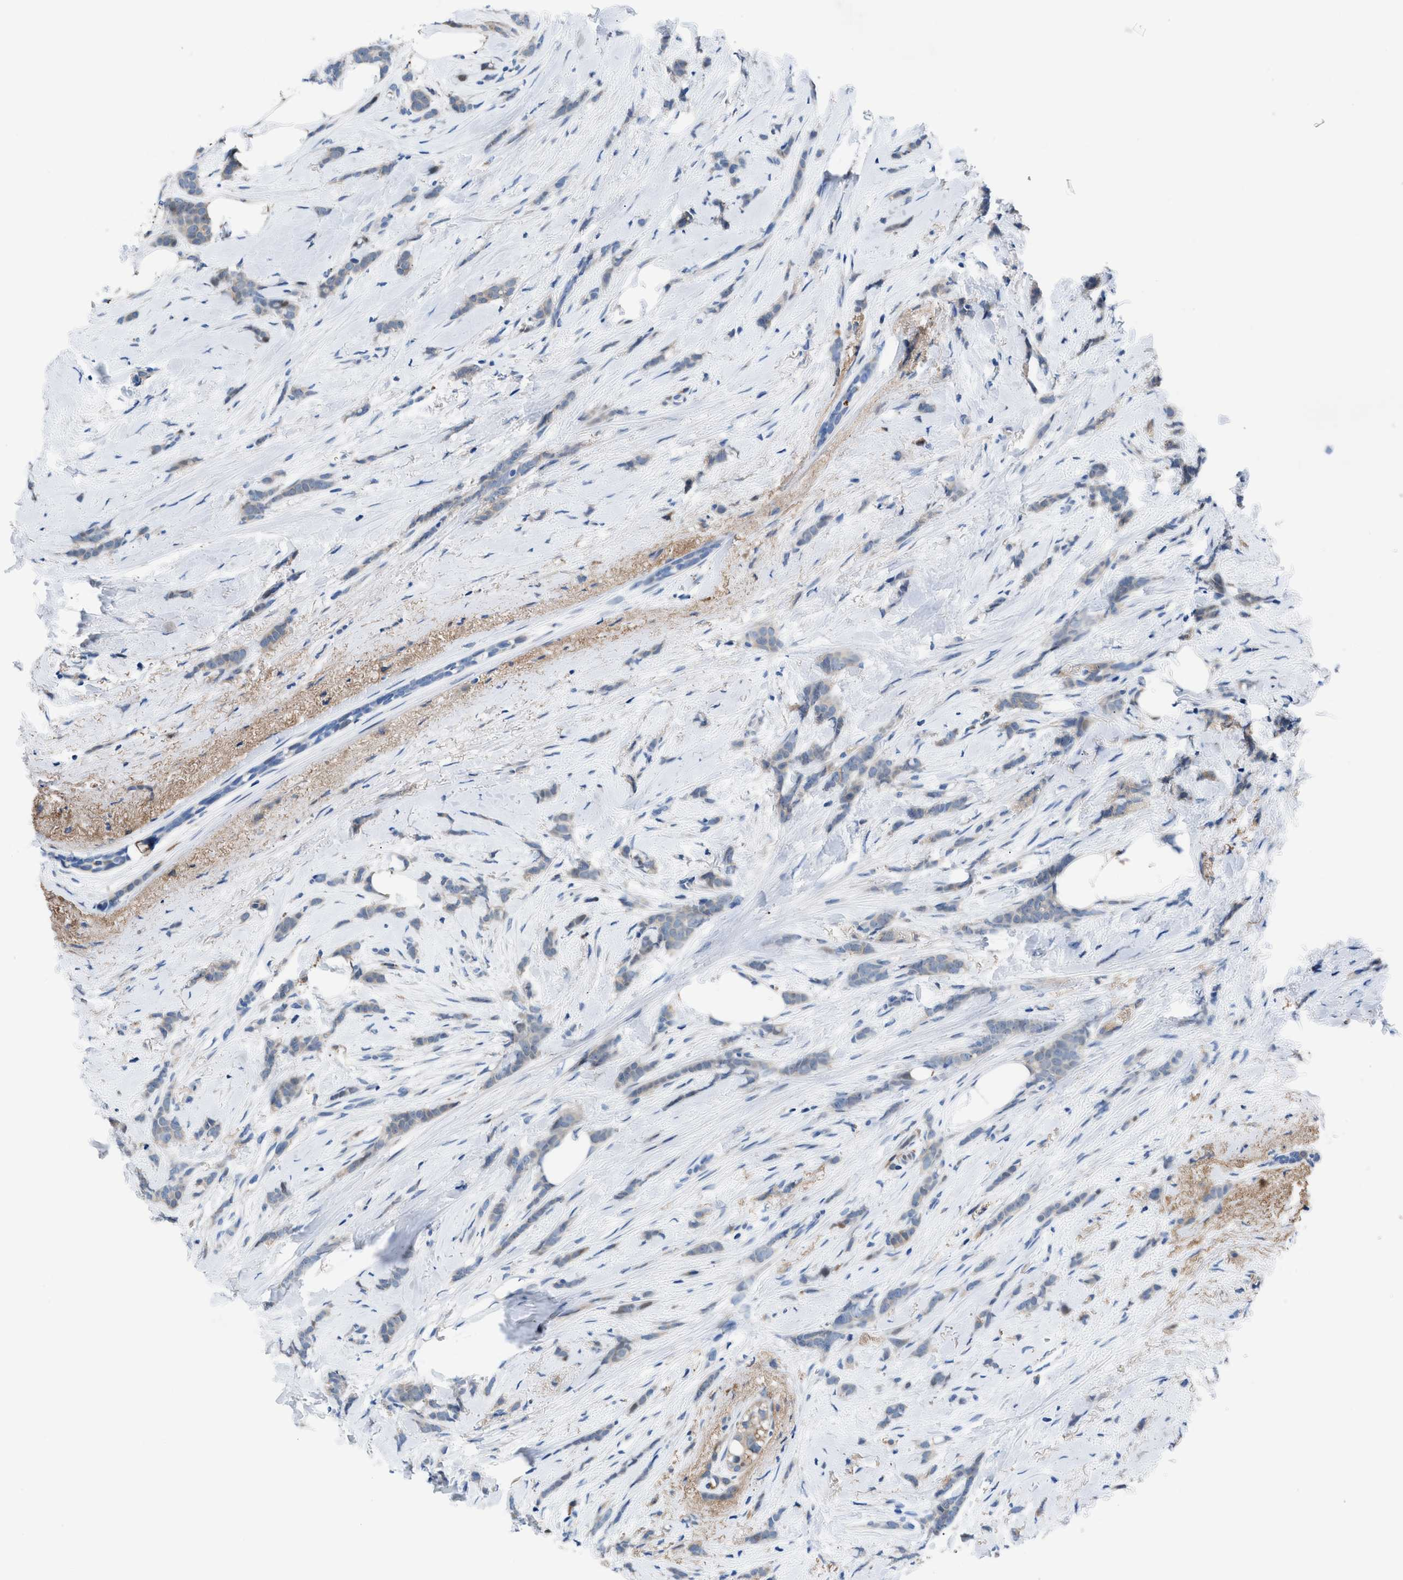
{"staining": {"intensity": "weak", "quantity": ">75%", "location": "cytoplasmic/membranous"}, "tissue": "breast cancer", "cell_type": "Tumor cells", "image_type": "cancer", "snomed": [{"axis": "morphology", "description": "Lobular carcinoma, in situ"}, {"axis": "morphology", "description": "Lobular carcinoma"}, {"axis": "topography", "description": "Breast"}], "caption": "DAB (3,3'-diaminobenzidine) immunohistochemical staining of human breast lobular carcinoma in situ demonstrates weak cytoplasmic/membranous protein expression in about >75% of tumor cells.", "gene": "UAP1", "patient": {"sex": "female", "age": 41}}